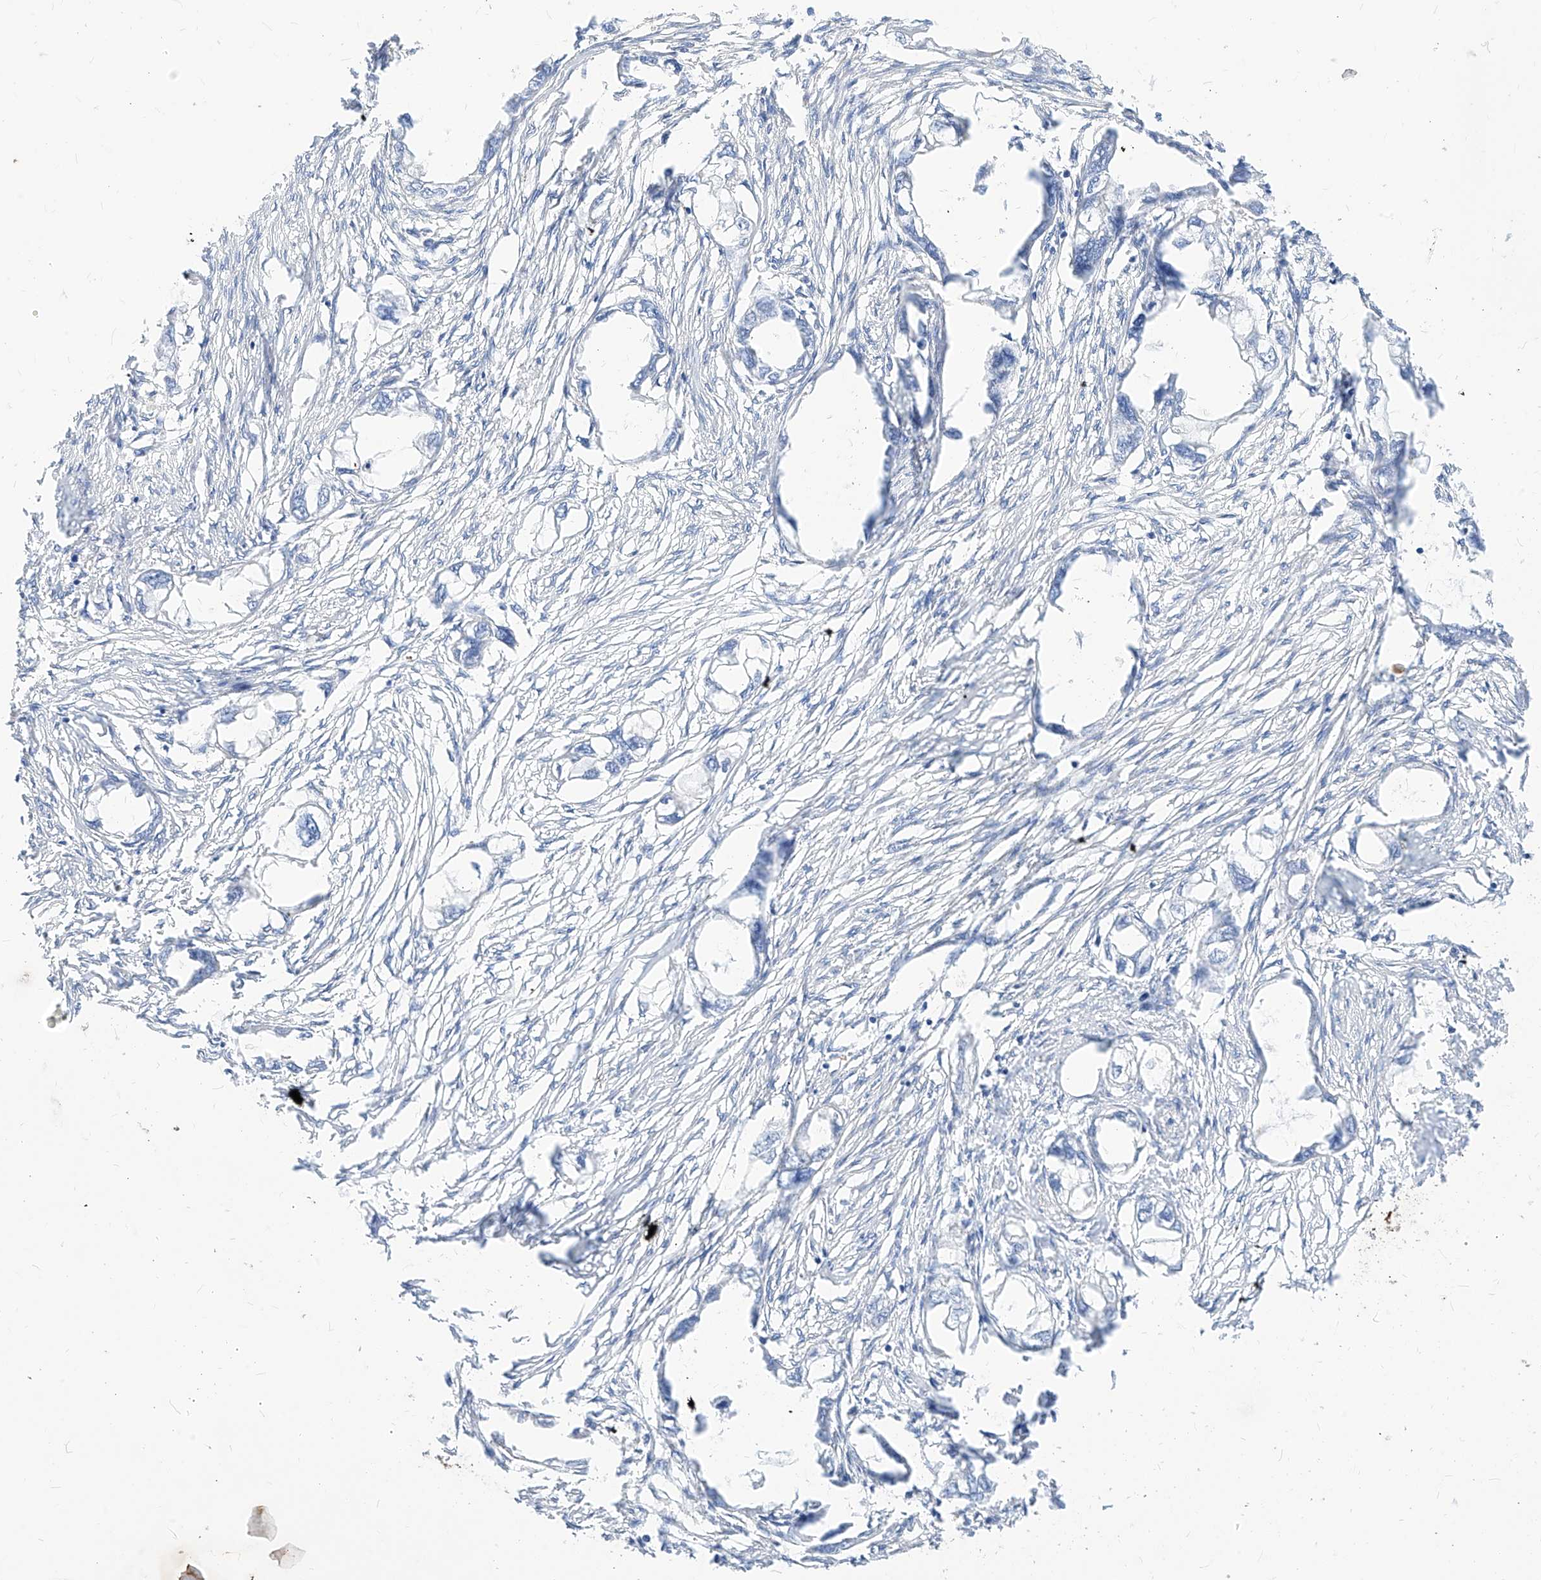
{"staining": {"intensity": "negative", "quantity": "none", "location": "none"}, "tissue": "endometrial cancer", "cell_type": "Tumor cells", "image_type": "cancer", "snomed": [{"axis": "morphology", "description": "Adenocarcinoma, NOS"}, {"axis": "morphology", "description": "Adenocarcinoma, metastatic, NOS"}, {"axis": "topography", "description": "Adipose tissue"}, {"axis": "topography", "description": "Endometrium"}], "caption": "The micrograph shows no significant expression in tumor cells of endometrial cancer (adenocarcinoma).", "gene": "SCGB2A1", "patient": {"sex": "female", "age": 67}}